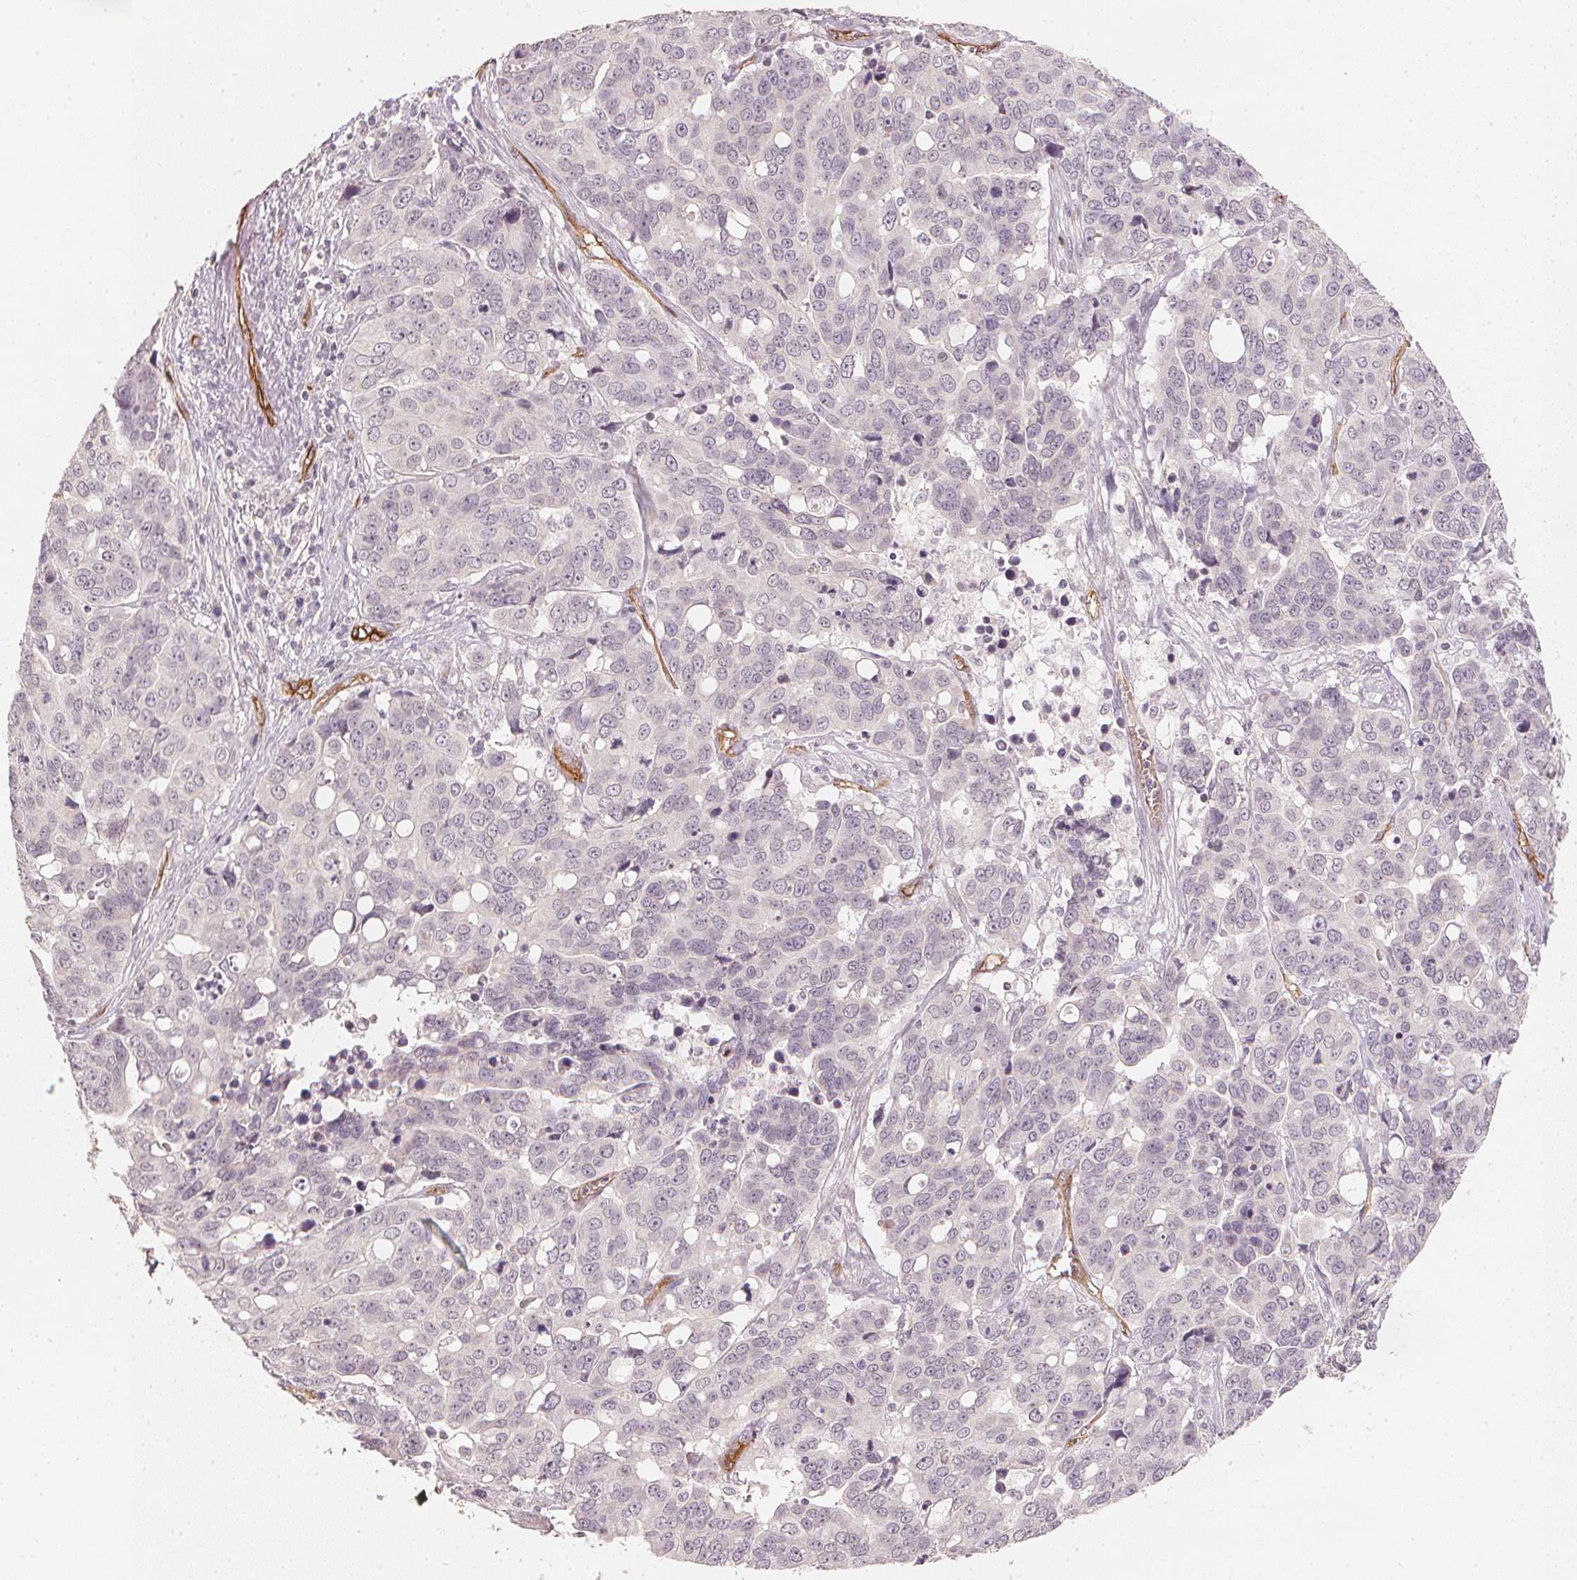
{"staining": {"intensity": "negative", "quantity": "none", "location": "none"}, "tissue": "ovarian cancer", "cell_type": "Tumor cells", "image_type": "cancer", "snomed": [{"axis": "morphology", "description": "Carcinoma, endometroid"}, {"axis": "topography", "description": "Ovary"}], "caption": "This is an immunohistochemistry image of ovarian cancer. There is no staining in tumor cells.", "gene": "CIB1", "patient": {"sex": "female", "age": 78}}